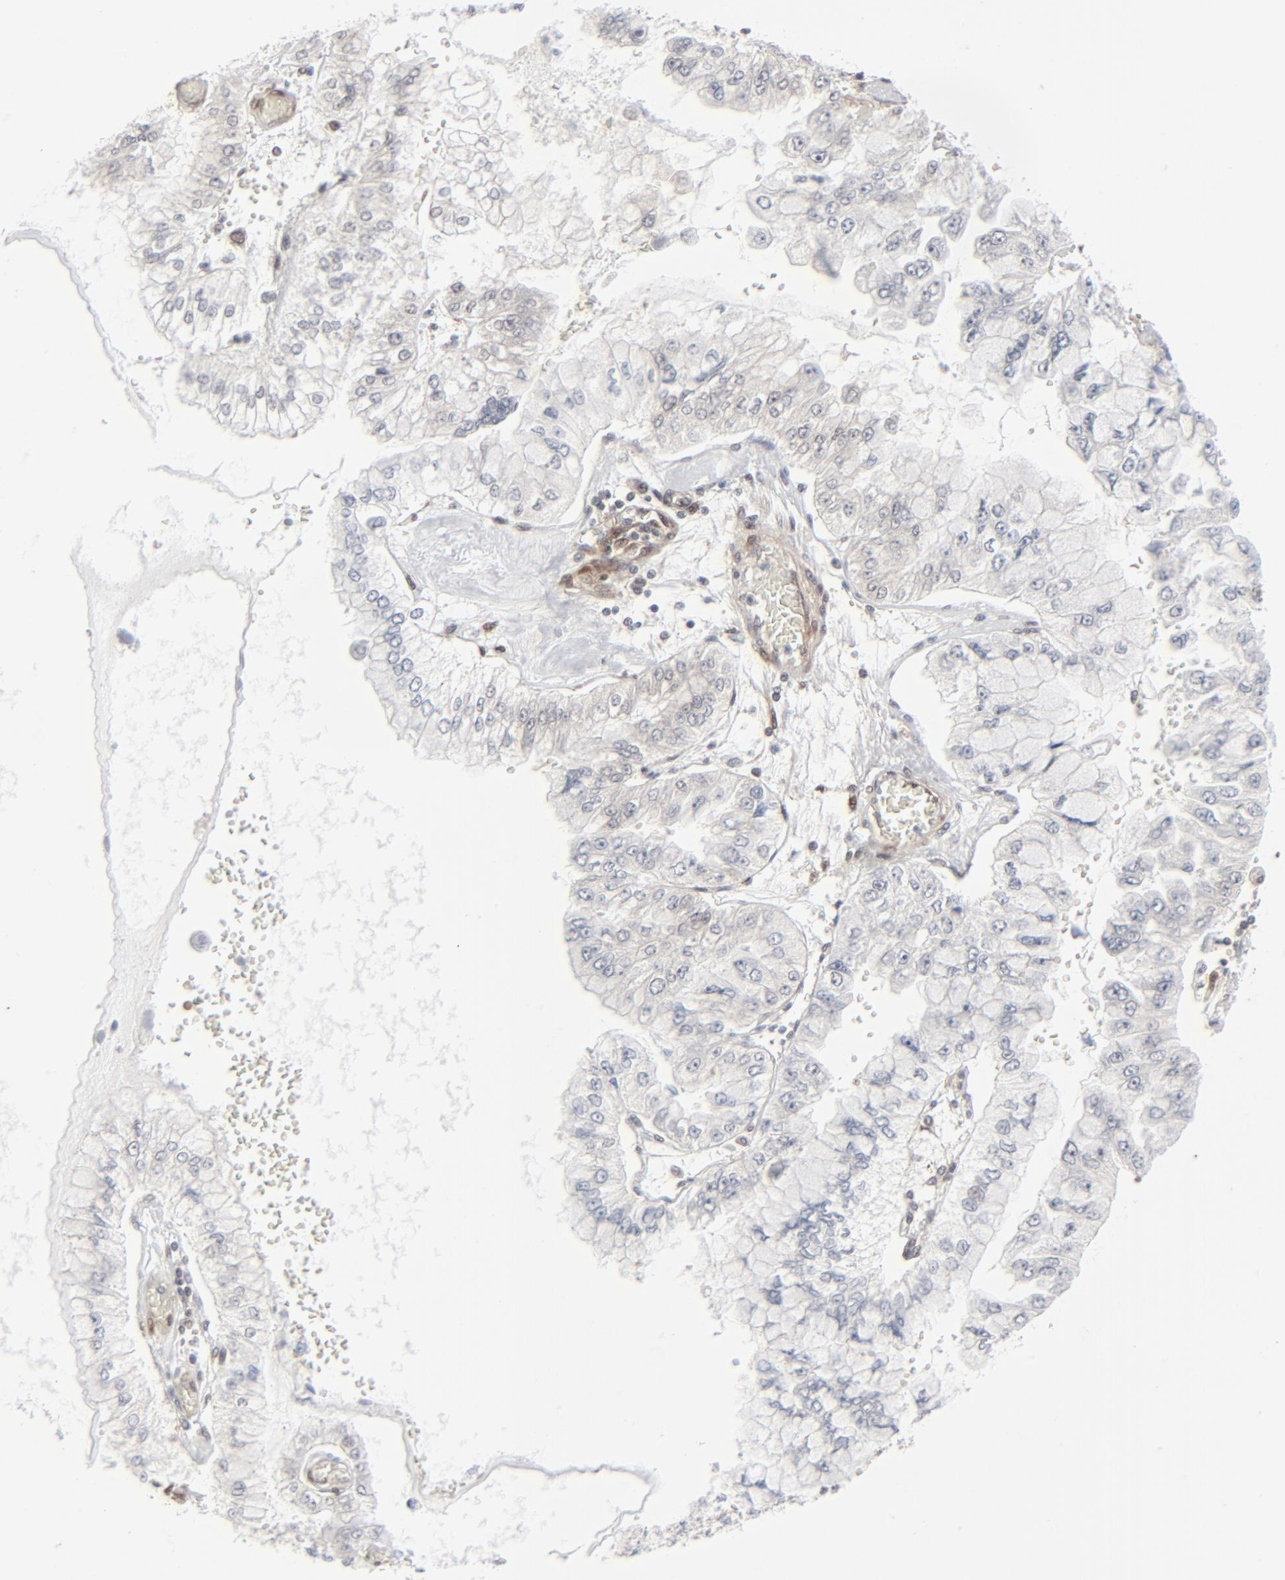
{"staining": {"intensity": "negative", "quantity": "none", "location": "none"}, "tissue": "liver cancer", "cell_type": "Tumor cells", "image_type": "cancer", "snomed": [{"axis": "morphology", "description": "Cholangiocarcinoma"}, {"axis": "topography", "description": "Liver"}], "caption": "IHC of liver cancer (cholangiocarcinoma) displays no expression in tumor cells.", "gene": "AKT1", "patient": {"sex": "female", "age": 79}}